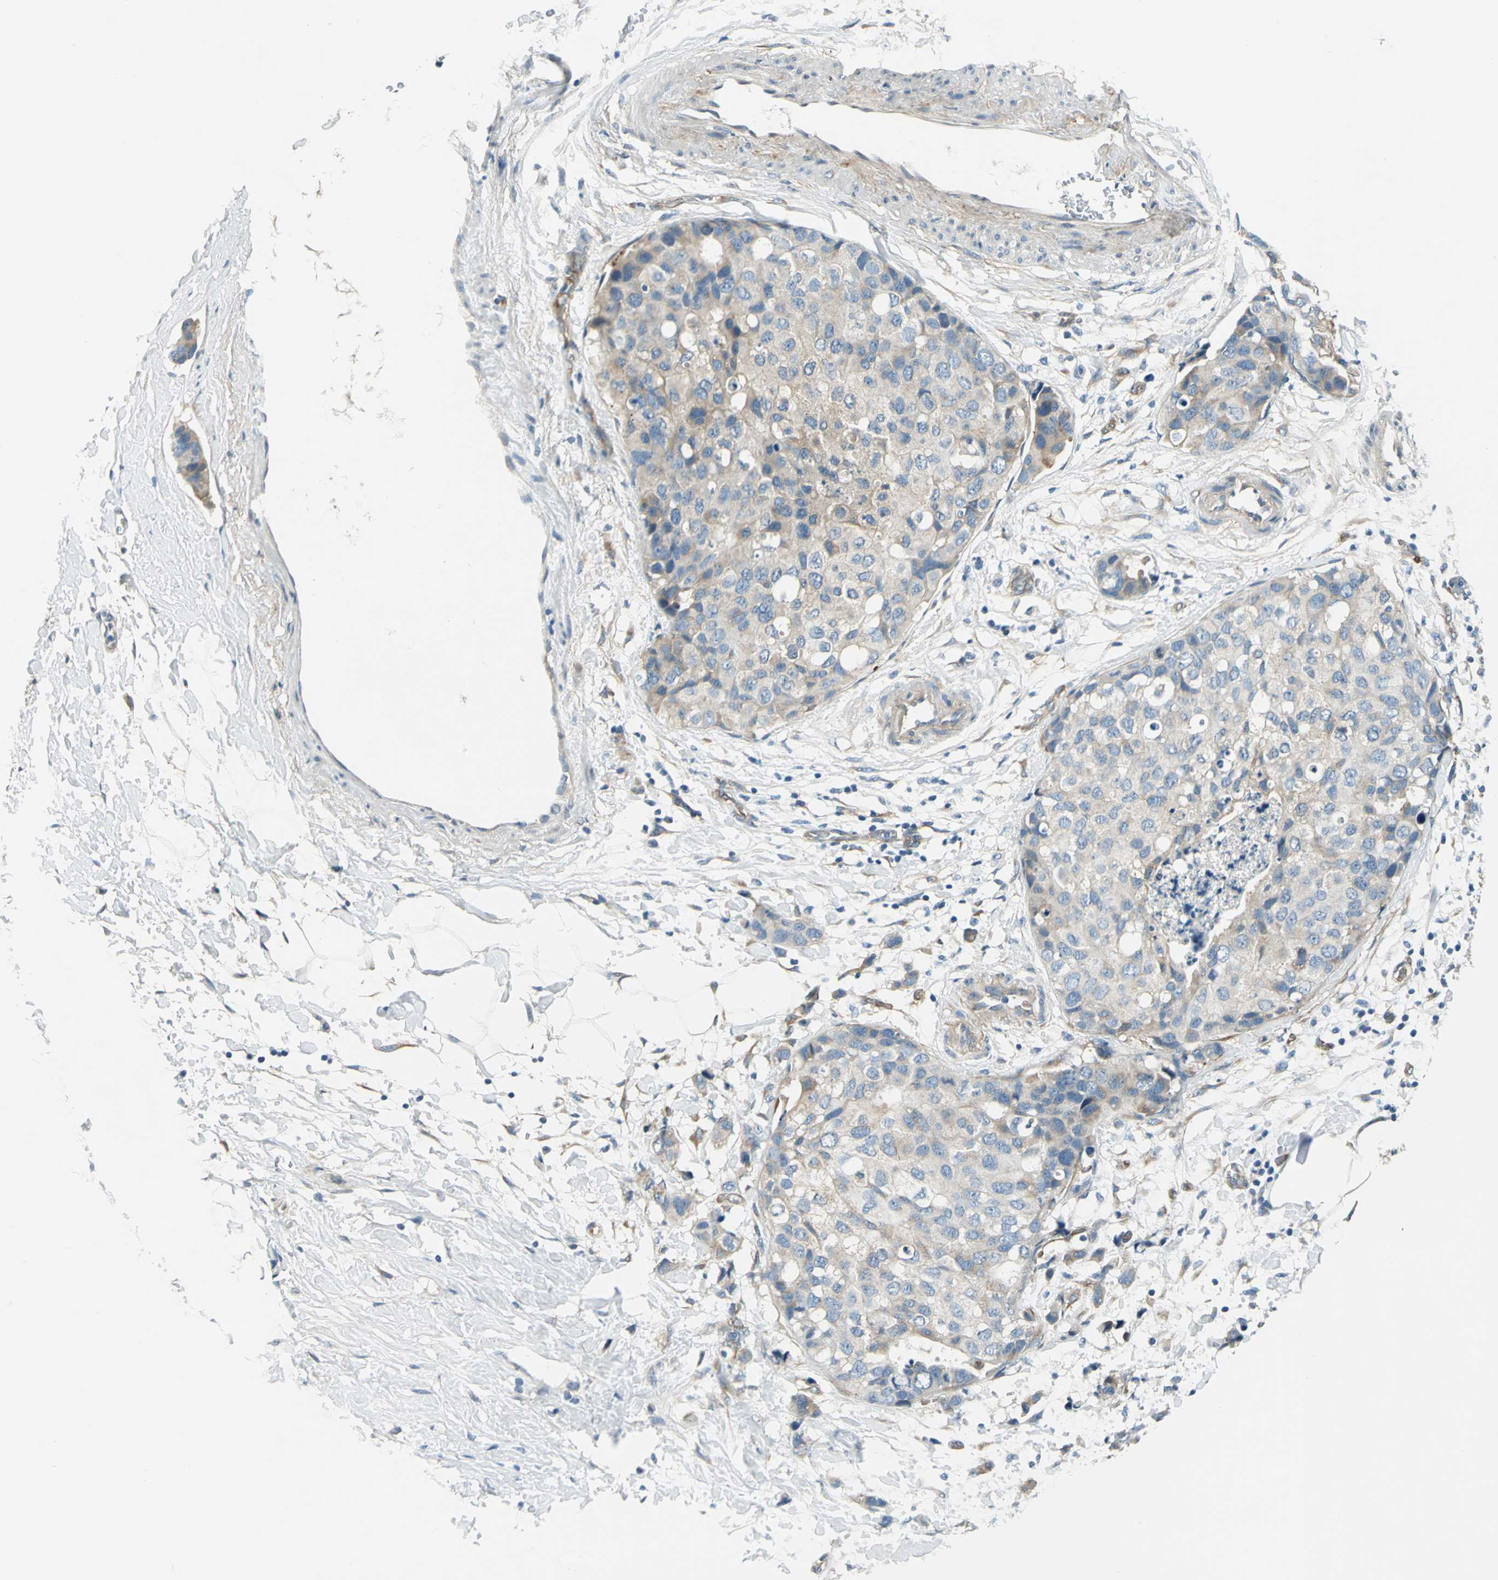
{"staining": {"intensity": "weak", "quantity": "25%-75%", "location": "cytoplasmic/membranous"}, "tissue": "breast cancer", "cell_type": "Tumor cells", "image_type": "cancer", "snomed": [{"axis": "morphology", "description": "Normal tissue, NOS"}, {"axis": "morphology", "description": "Duct carcinoma"}, {"axis": "topography", "description": "Breast"}], "caption": "Breast intraductal carcinoma stained with DAB (3,3'-diaminobenzidine) IHC shows low levels of weak cytoplasmic/membranous positivity in about 25%-75% of tumor cells.", "gene": "CDC42EP1", "patient": {"sex": "female", "age": 50}}